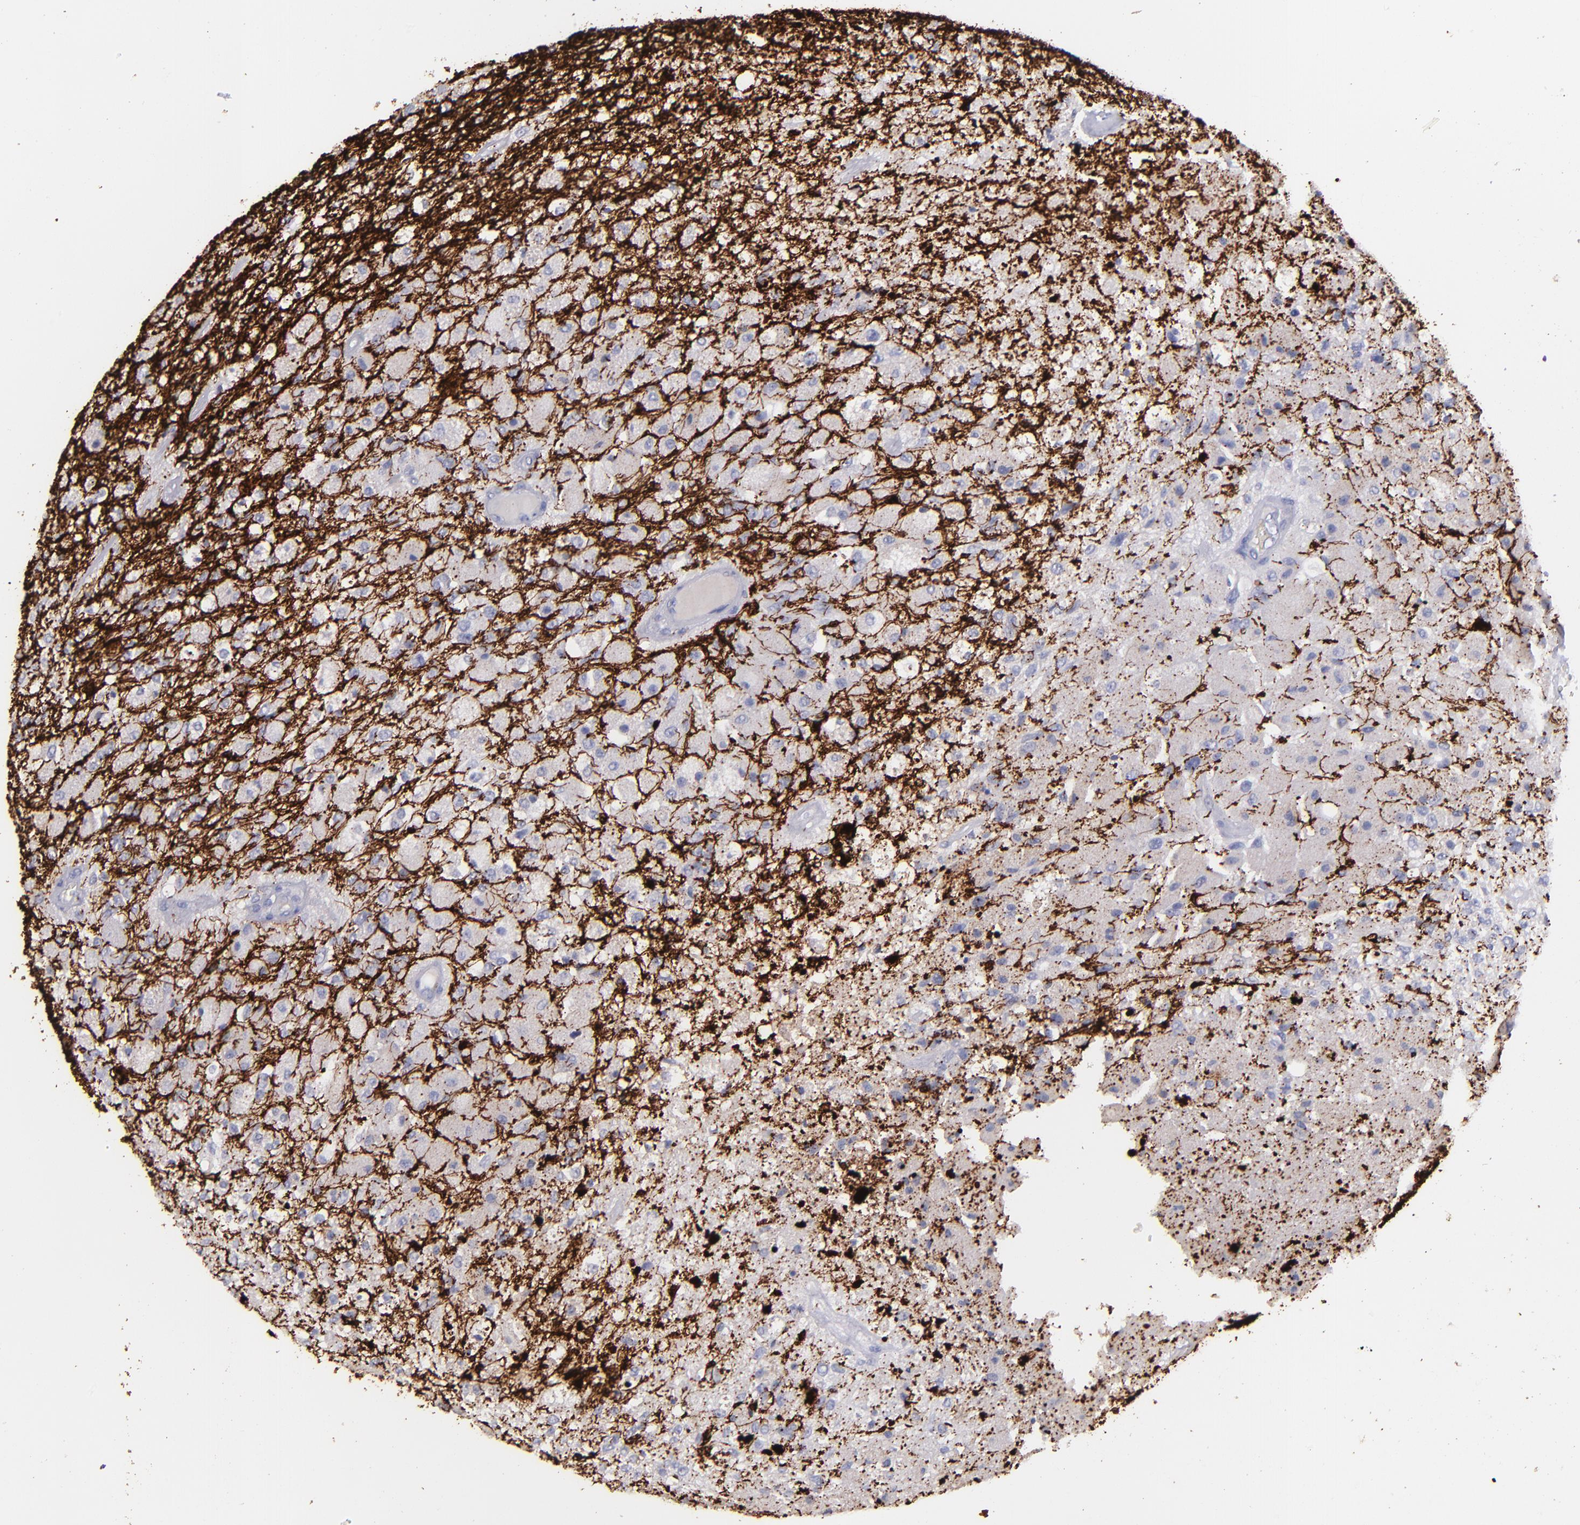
{"staining": {"intensity": "negative", "quantity": "none", "location": "none"}, "tissue": "glioma", "cell_type": "Tumor cells", "image_type": "cancer", "snomed": [{"axis": "morphology", "description": "Normal tissue, NOS"}, {"axis": "morphology", "description": "Glioma, malignant, High grade"}, {"axis": "topography", "description": "Cerebral cortex"}], "caption": "High magnification brightfield microscopy of high-grade glioma (malignant) stained with DAB (brown) and counterstained with hematoxylin (blue): tumor cells show no significant positivity.", "gene": "SNAP25", "patient": {"sex": "male", "age": 77}}